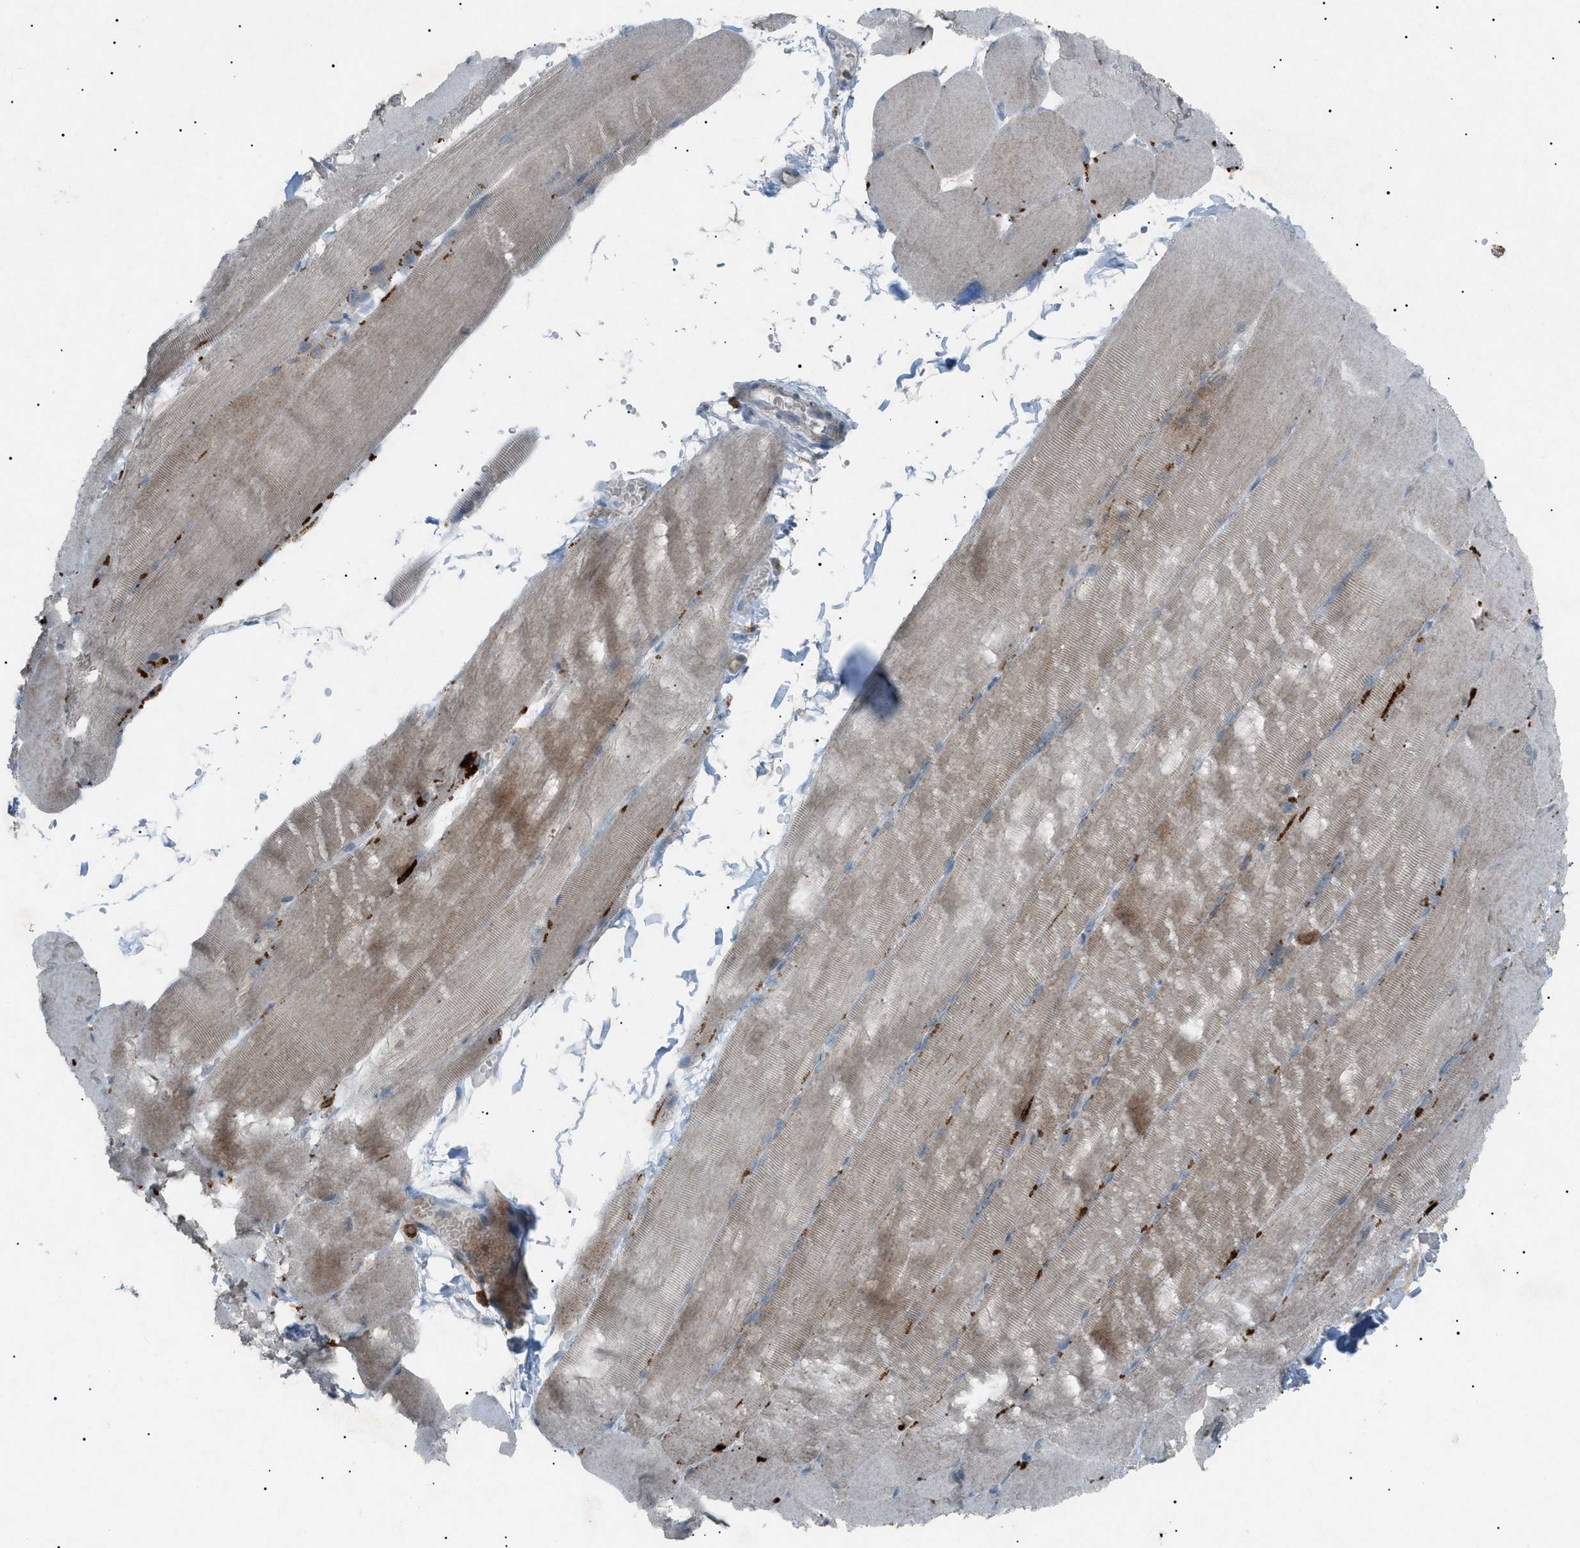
{"staining": {"intensity": "weak", "quantity": "25%-75%", "location": "cytoplasmic/membranous"}, "tissue": "skeletal muscle", "cell_type": "Myocytes", "image_type": "normal", "snomed": [{"axis": "morphology", "description": "Normal tissue, NOS"}, {"axis": "topography", "description": "Skin"}, {"axis": "topography", "description": "Skeletal muscle"}], "caption": "Immunohistochemistry (IHC) micrograph of unremarkable skeletal muscle: skeletal muscle stained using IHC shows low levels of weak protein expression localized specifically in the cytoplasmic/membranous of myocytes, appearing as a cytoplasmic/membranous brown color.", "gene": "BTK", "patient": {"sex": "male", "age": 83}}